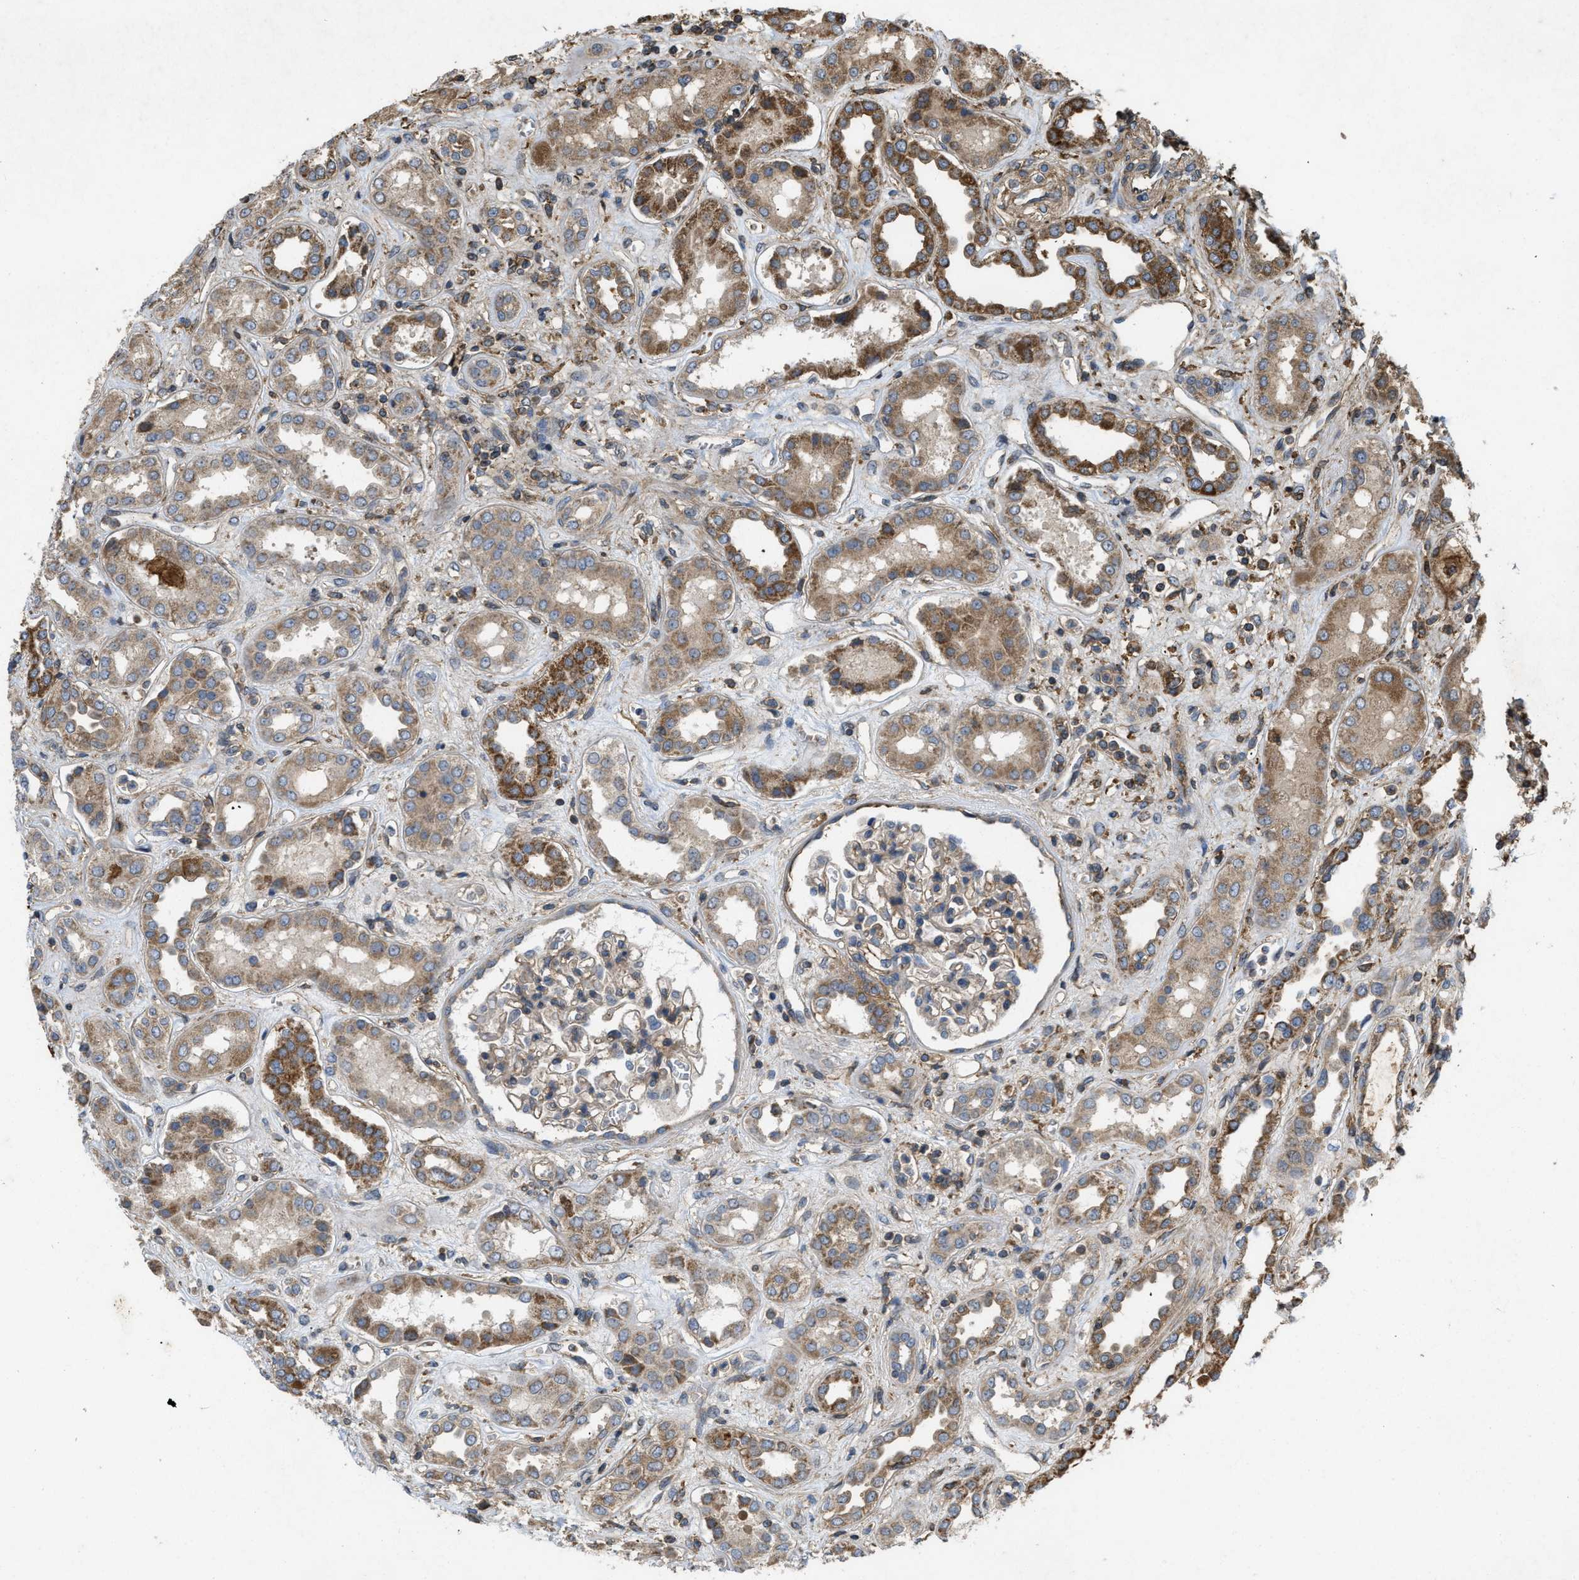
{"staining": {"intensity": "weak", "quantity": "25%-75%", "location": "cytoplasmic/membranous"}, "tissue": "kidney", "cell_type": "Cells in glomeruli", "image_type": "normal", "snomed": [{"axis": "morphology", "description": "Normal tissue, NOS"}, {"axis": "topography", "description": "Kidney"}], "caption": "Weak cytoplasmic/membranous positivity for a protein is present in about 25%-75% of cells in glomeruli of benign kidney using immunohistochemistry (IHC).", "gene": "GNB4", "patient": {"sex": "male", "age": 59}}